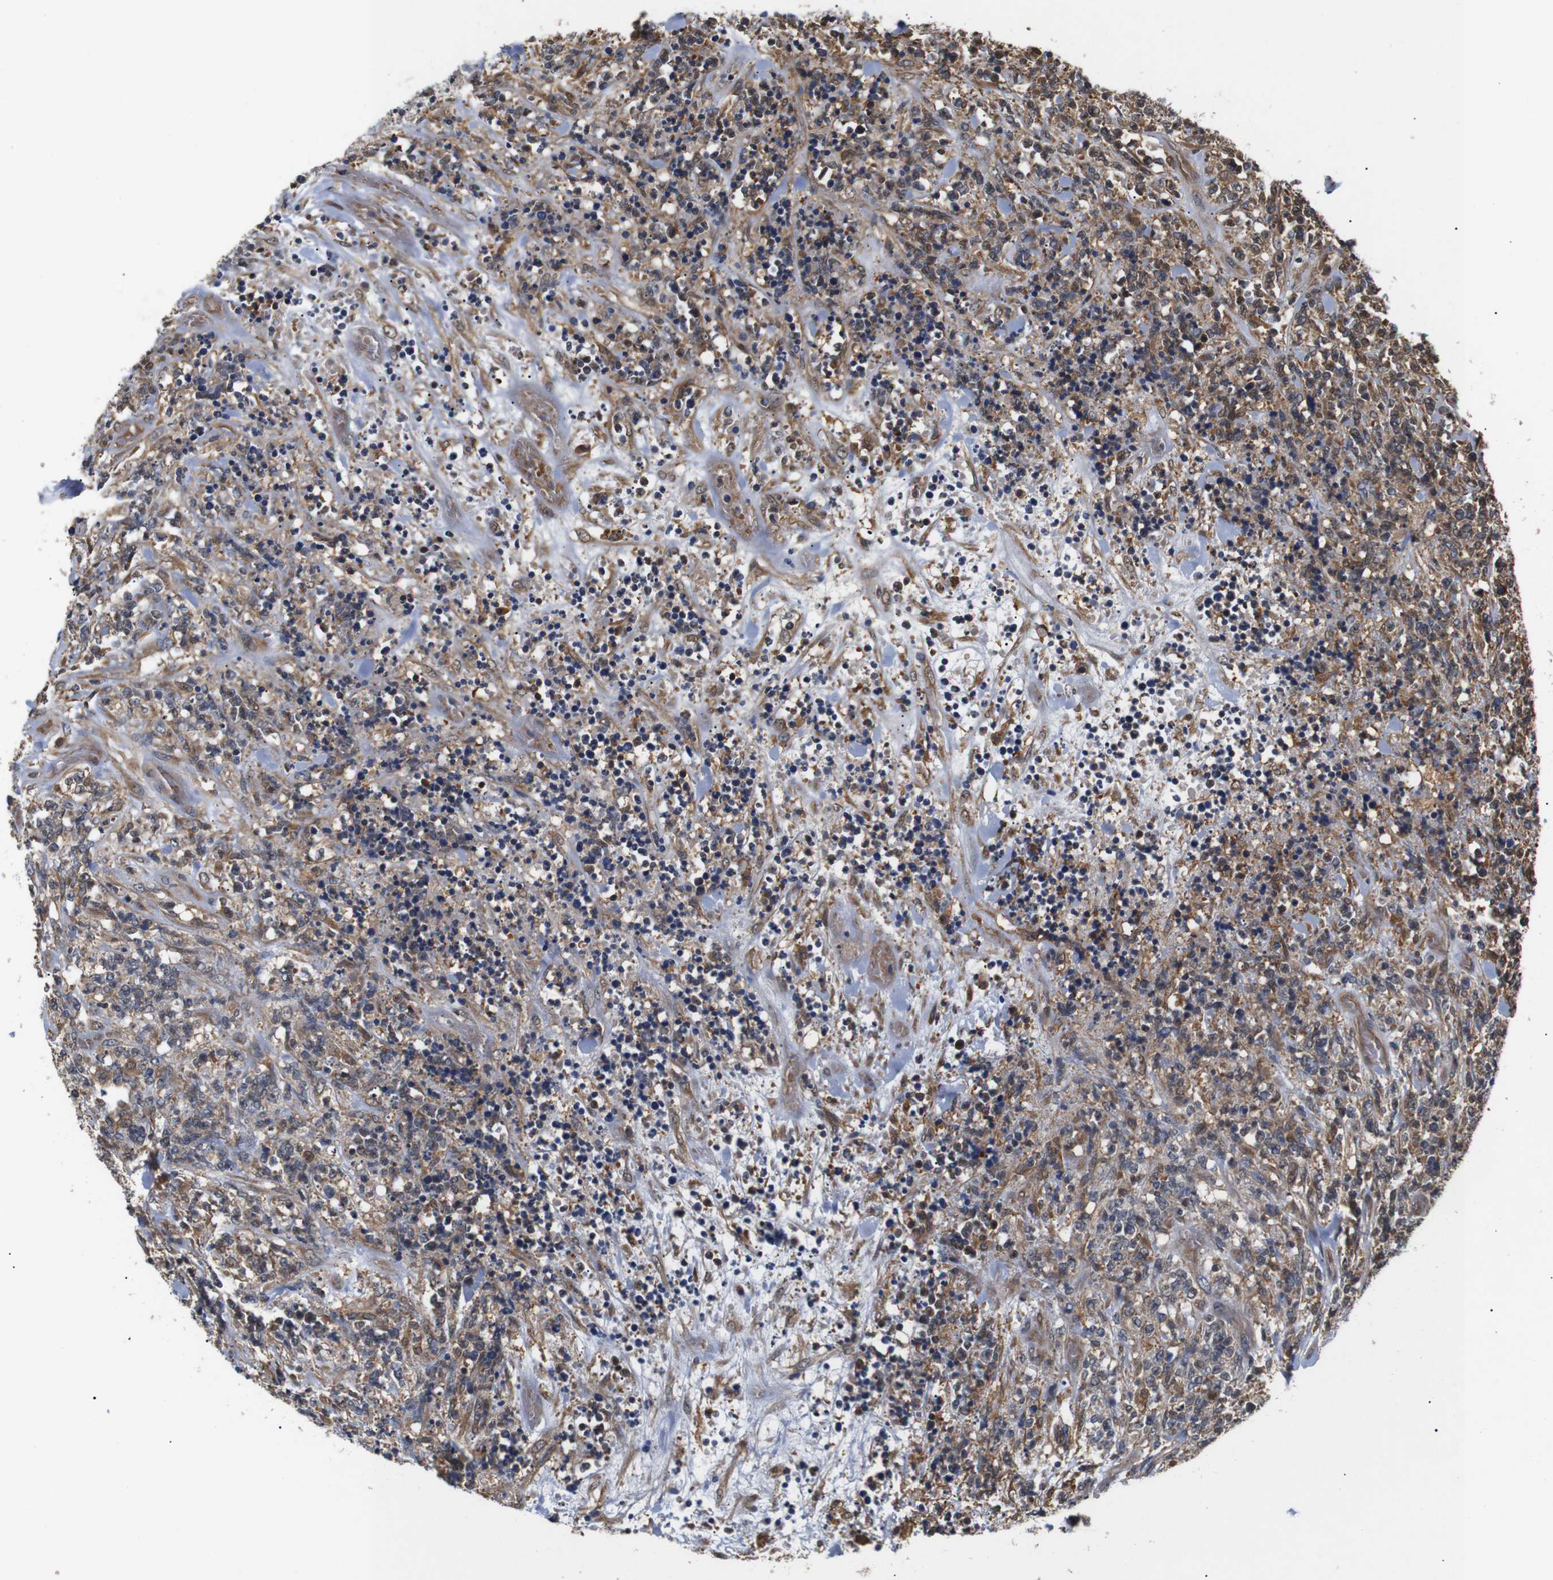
{"staining": {"intensity": "moderate", "quantity": ">75%", "location": "cytoplasmic/membranous"}, "tissue": "lymphoma", "cell_type": "Tumor cells", "image_type": "cancer", "snomed": [{"axis": "morphology", "description": "Malignant lymphoma, non-Hodgkin's type, High grade"}, {"axis": "topography", "description": "Soft tissue"}], "caption": "Protein expression by IHC demonstrates moderate cytoplasmic/membranous expression in about >75% of tumor cells in lymphoma.", "gene": "DDR1", "patient": {"sex": "male", "age": 18}}